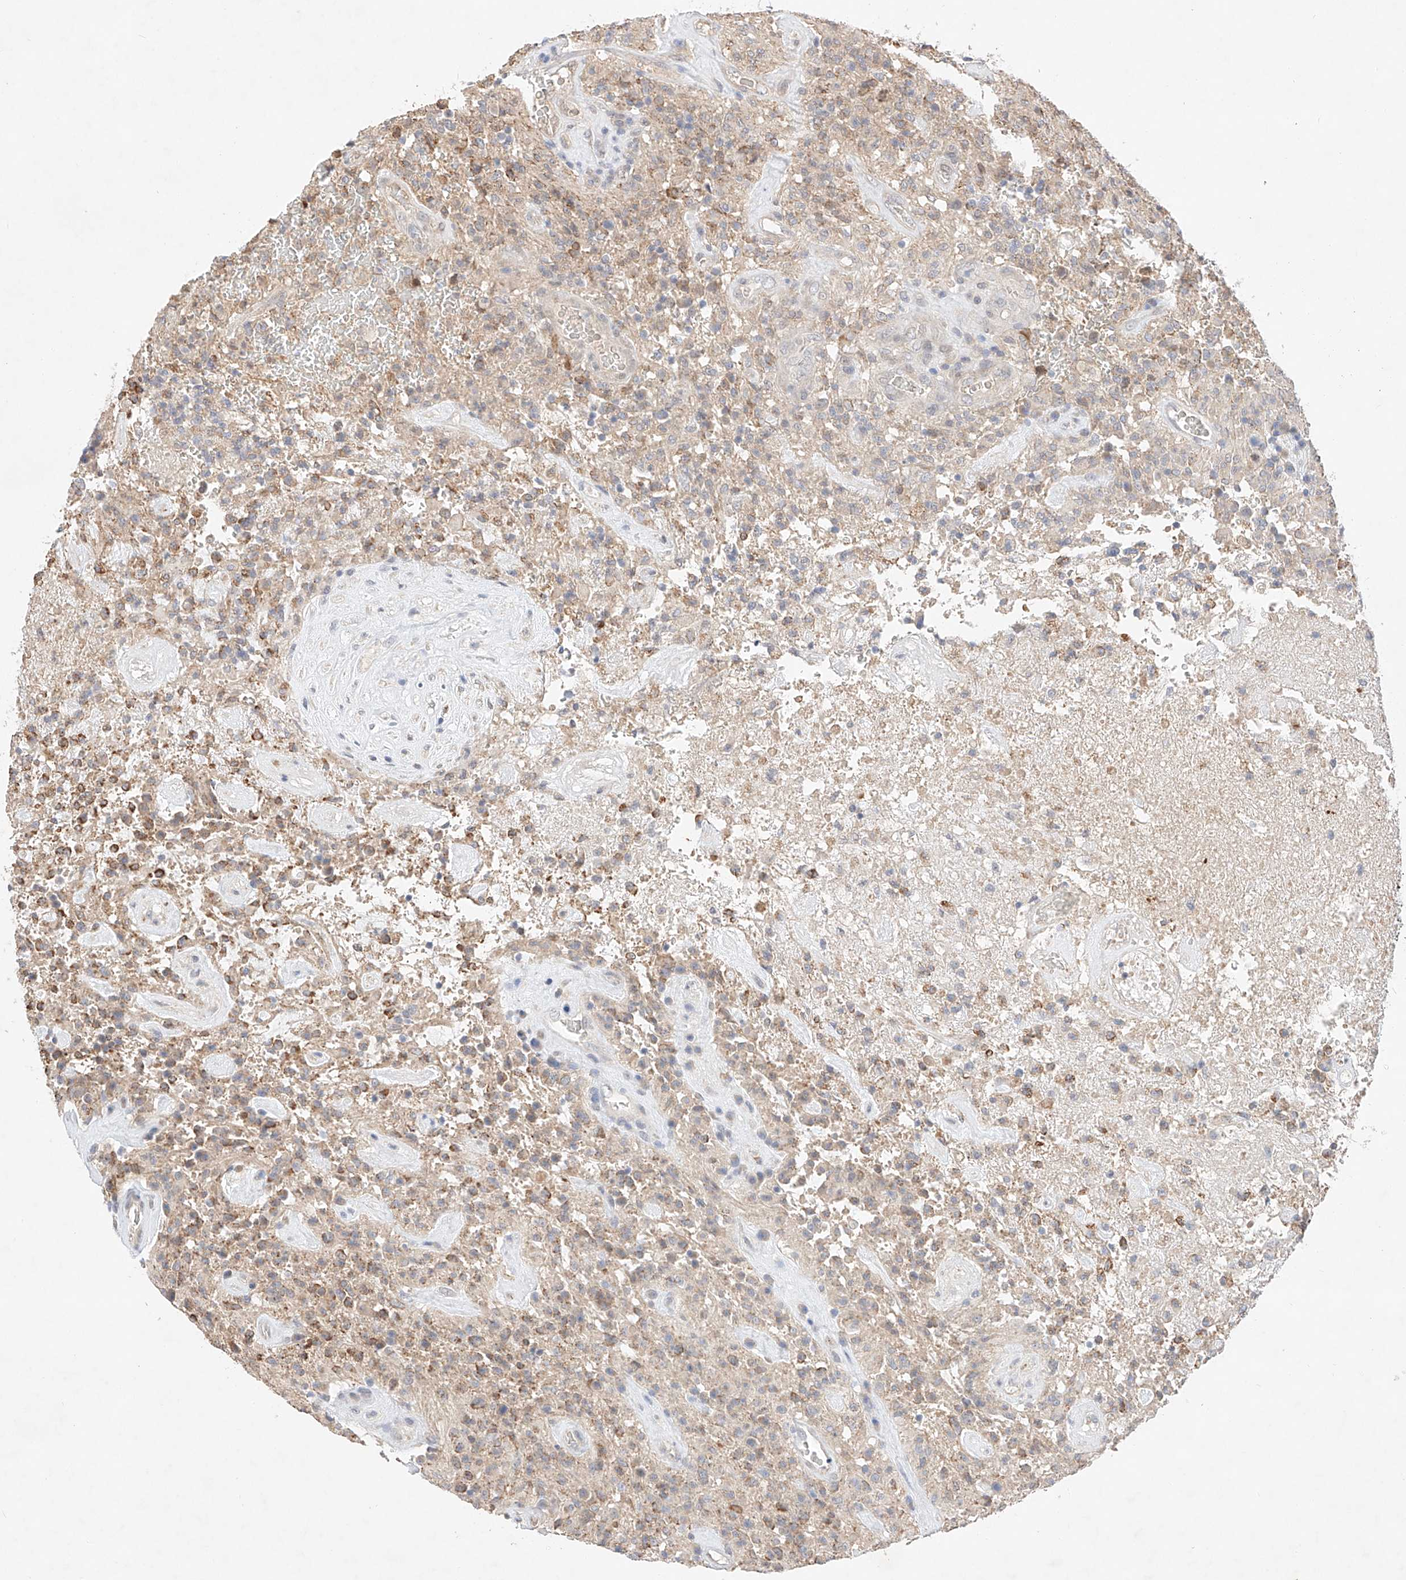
{"staining": {"intensity": "negative", "quantity": "none", "location": "none"}, "tissue": "glioma", "cell_type": "Tumor cells", "image_type": "cancer", "snomed": [{"axis": "morphology", "description": "Glioma, malignant, High grade"}, {"axis": "topography", "description": "Brain"}], "caption": "Human malignant high-grade glioma stained for a protein using immunohistochemistry (IHC) shows no staining in tumor cells.", "gene": "IL22RA2", "patient": {"sex": "female", "age": 57}}